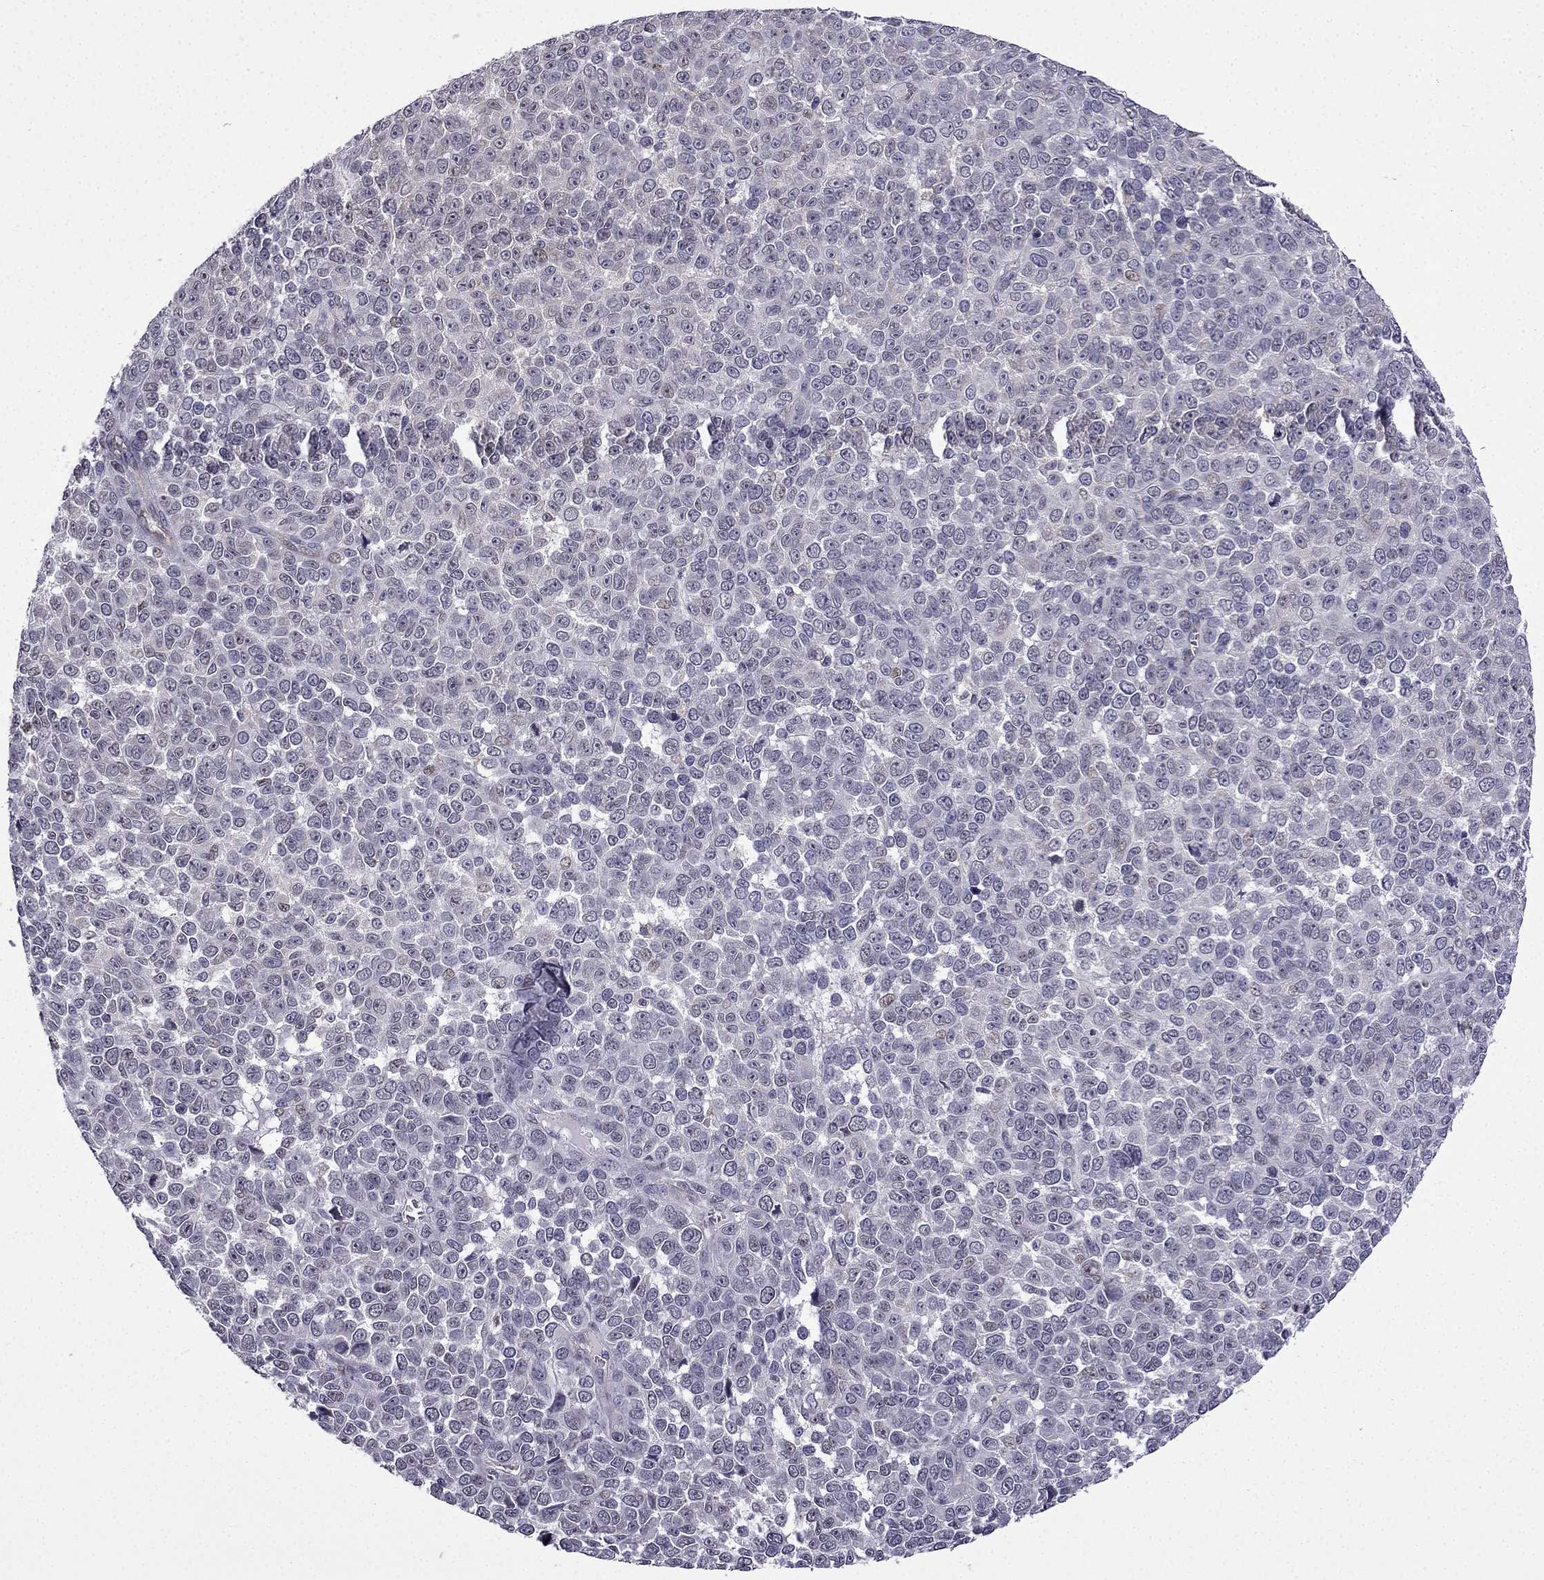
{"staining": {"intensity": "negative", "quantity": "none", "location": "none"}, "tissue": "melanoma", "cell_type": "Tumor cells", "image_type": "cancer", "snomed": [{"axis": "morphology", "description": "Malignant melanoma, NOS"}, {"axis": "topography", "description": "Skin"}], "caption": "This is an IHC photomicrograph of melanoma. There is no staining in tumor cells.", "gene": "SLC6A2", "patient": {"sex": "female", "age": 95}}